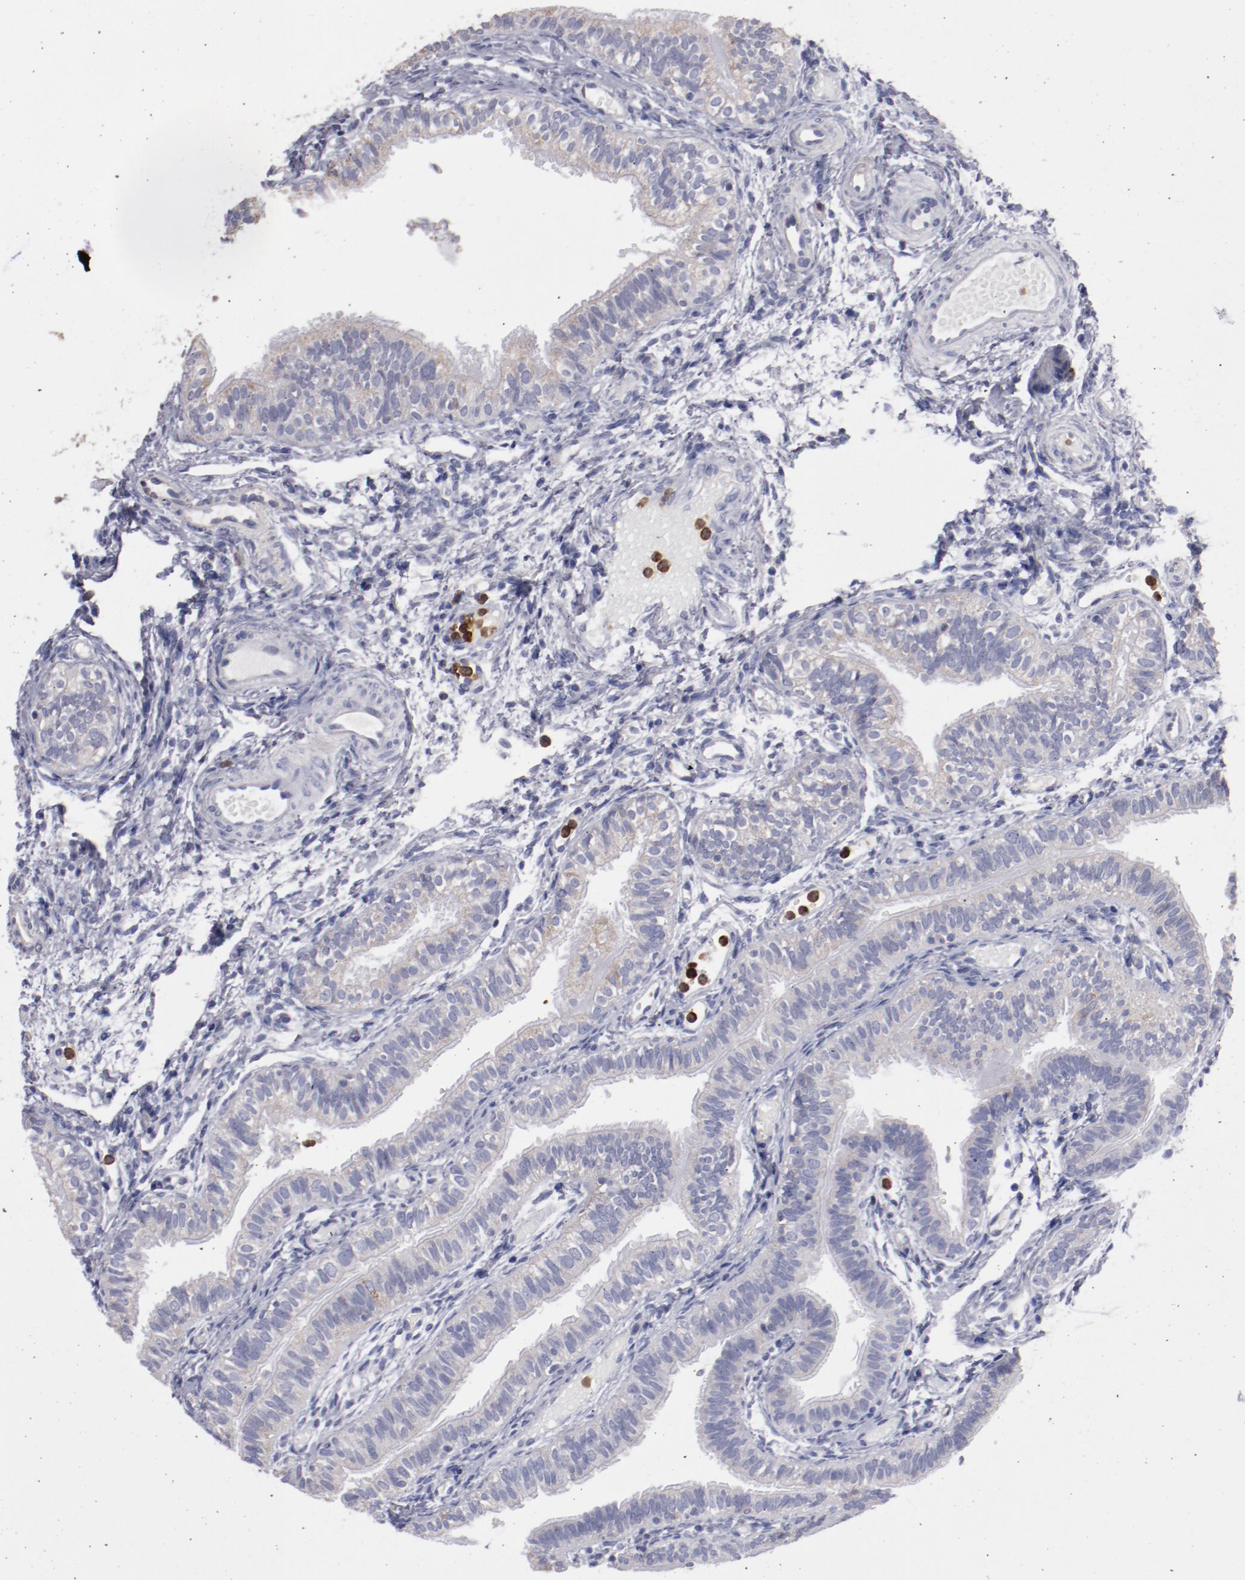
{"staining": {"intensity": "weak", "quantity": ">75%", "location": "cytoplasmic/membranous"}, "tissue": "fallopian tube", "cell_type": "Glandular cells", "image_type": "normal", "snomed": [{"axis": "morphology", "description": "Normal tissue, NOS"}, {"axis": "morphology", "description": "Dermoid, NOS"}, {"axis": "topography", "description": "Fallopian tube"}], "caption": "This is a micrograph of immunohistochemistry (IHC) staining of normal fallopian tube, which shows weak staining in the cytoplasmic/membranous of glandular cells.", "gene": "FGR", "patient": {"sex": "female", "age": 33}}